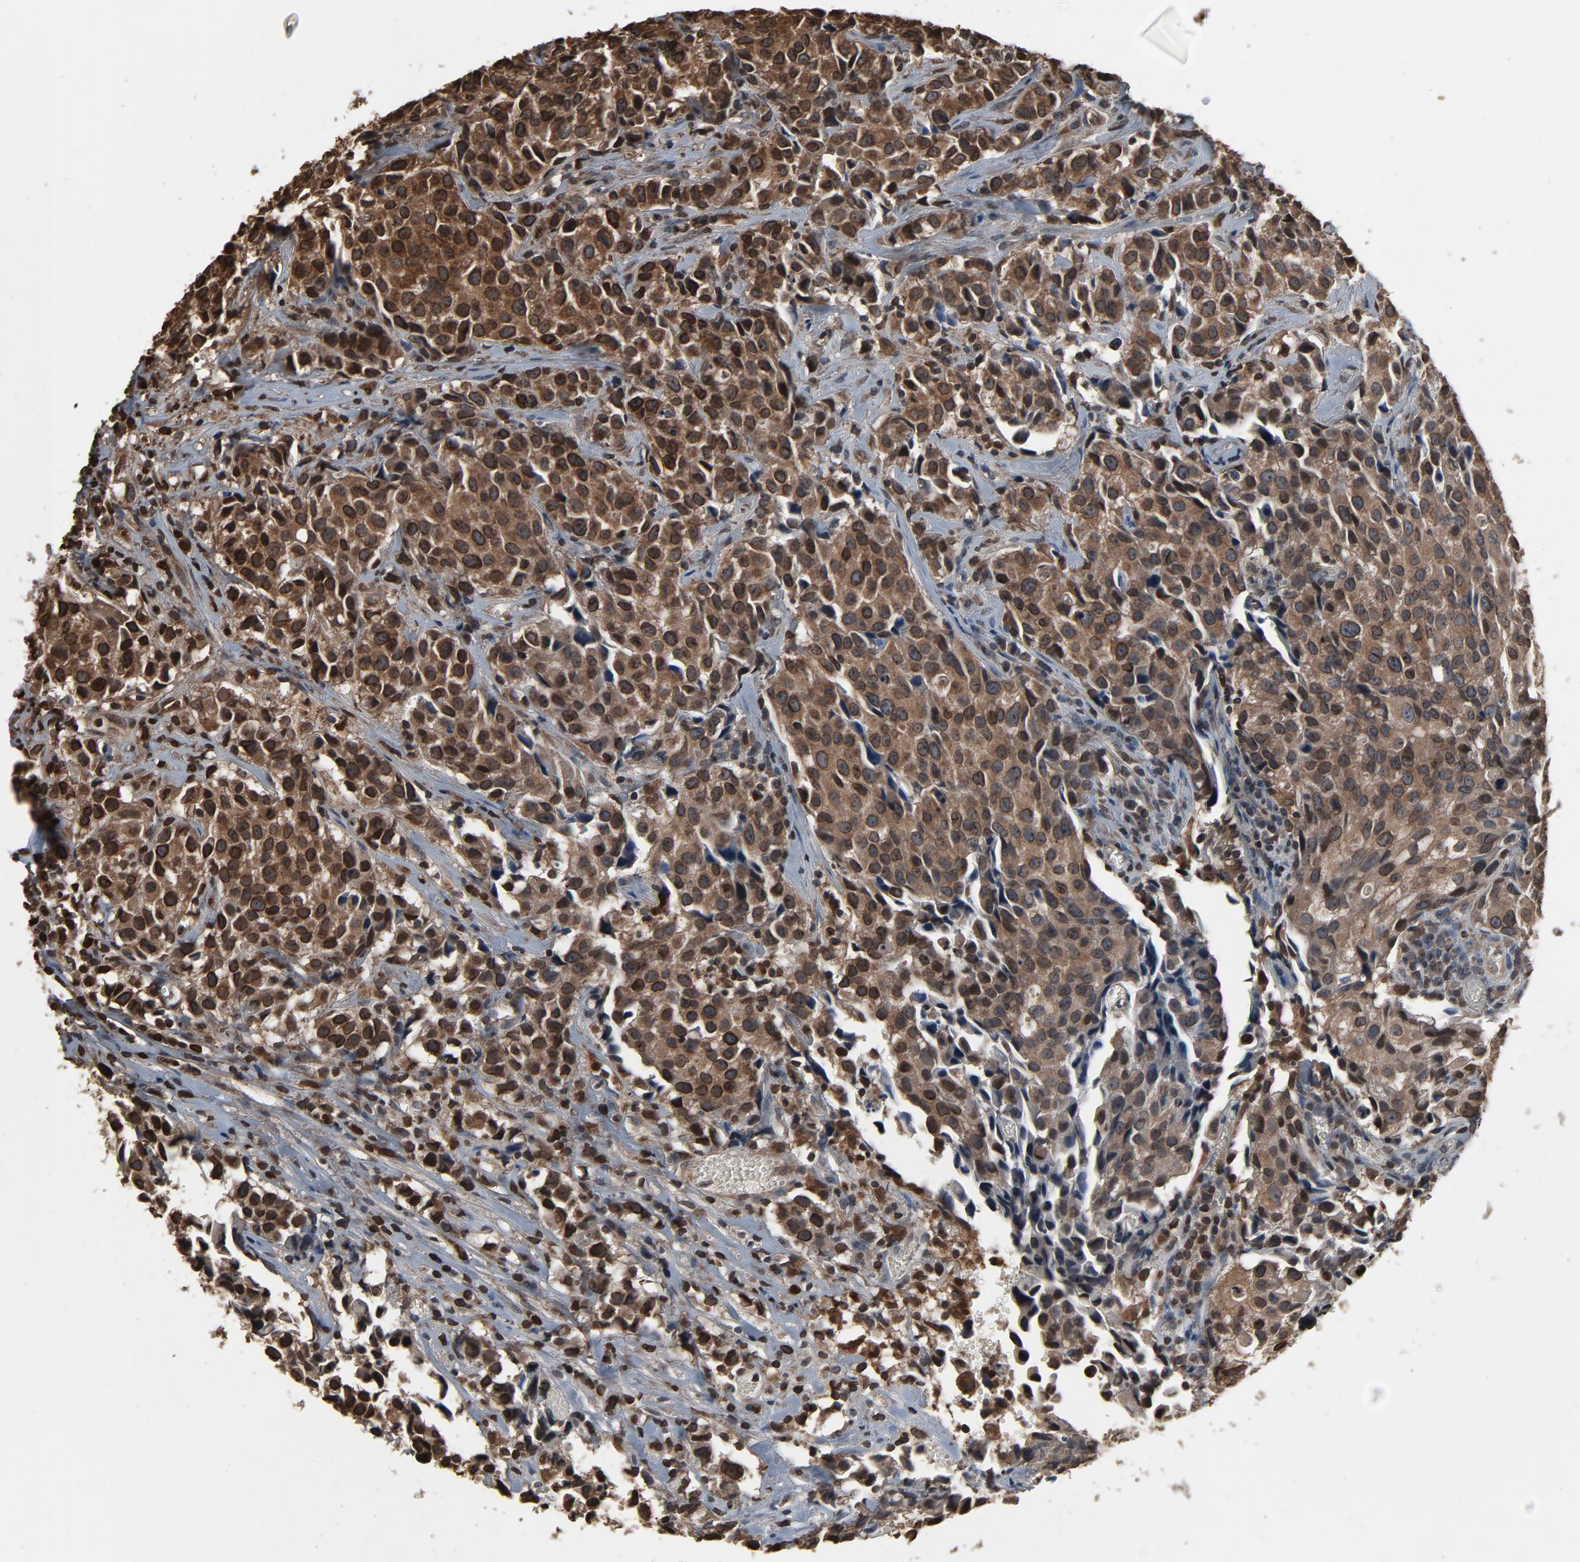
{"staining": {"intensity": "moderate", "quantity": ">75%", "location": "cytoplasmic/membranous,nuclear"}, "tissue": "urothelial cancer", "cell_type": "Tumor cells", "image_type": "cancer", "snomed": [{"axis": "morphology", "description": "Urothelial carcinoma, High grade"}, {"axis": "topography", "description": "Urinary bladder"}], "caption": "This histopathology image displays IHC staining of urothelial cancer, with medium moderate cytoplasmic/membranous and nuclear staining in approximately >75% of tumor cells.", "gene": "UBE2D1", "patient": {"sex": "female", "age": 75}}